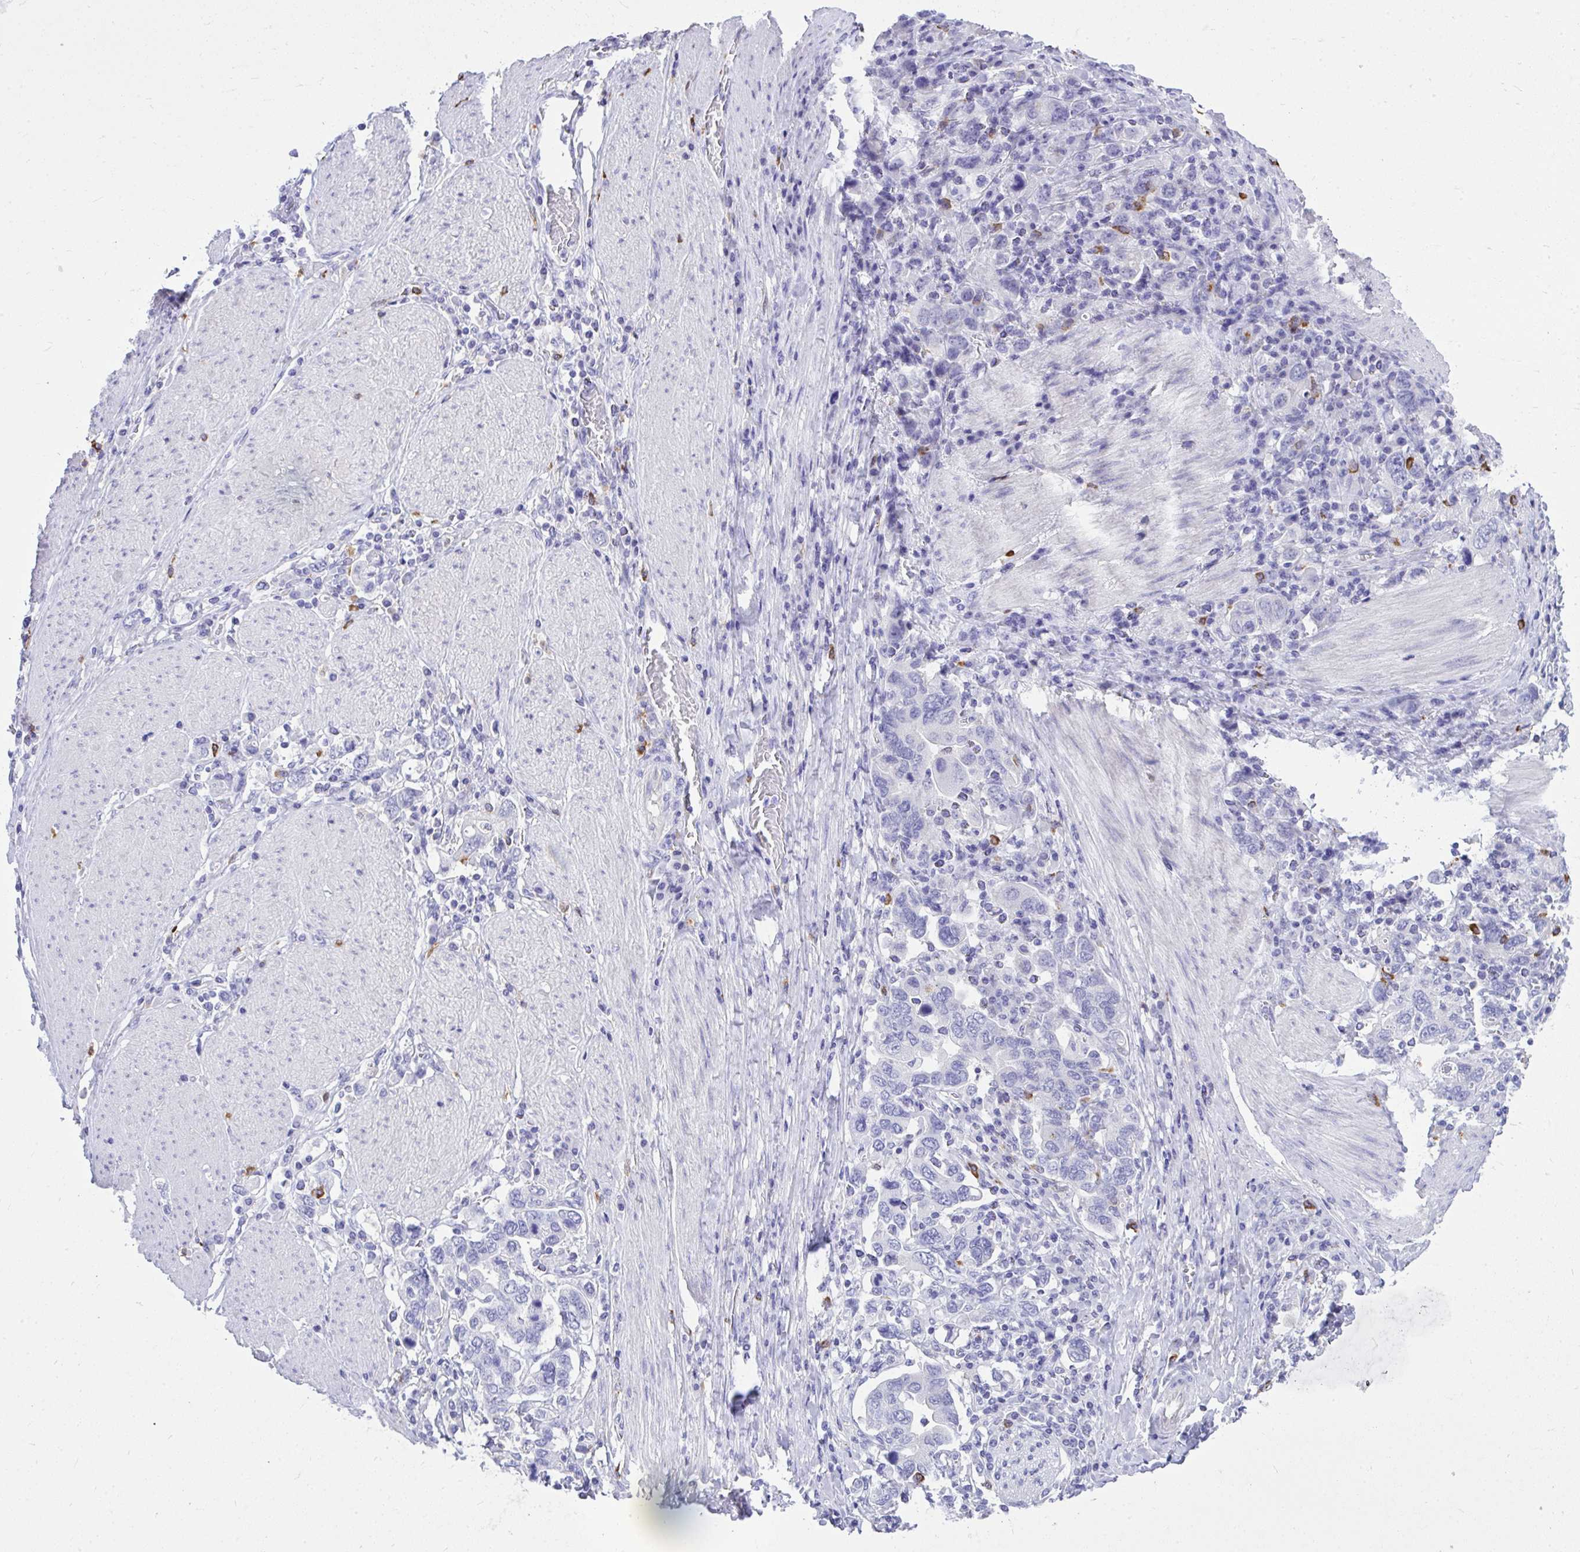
{"staining": {"intensity": "negative", "quantity": "none", "location": "none"}, "tissue": "stomach cancer", "cell_type": "Tumor cells", "image_type": "cancer", "snomed": [{"axis": "morphology", "description": "Adenocarcinoma, NOS"}, {"axis": "topography", "description": "Stomach, upper"}, {"axis": "topography", "description": "Stomach"}], "caption": "IHC photomicrograph of stomach cancer stained for a protein (brown), which displays no positivity in tumor cells.", "gene": "PSD", "patient": {"sex": "male", "age": 62}}